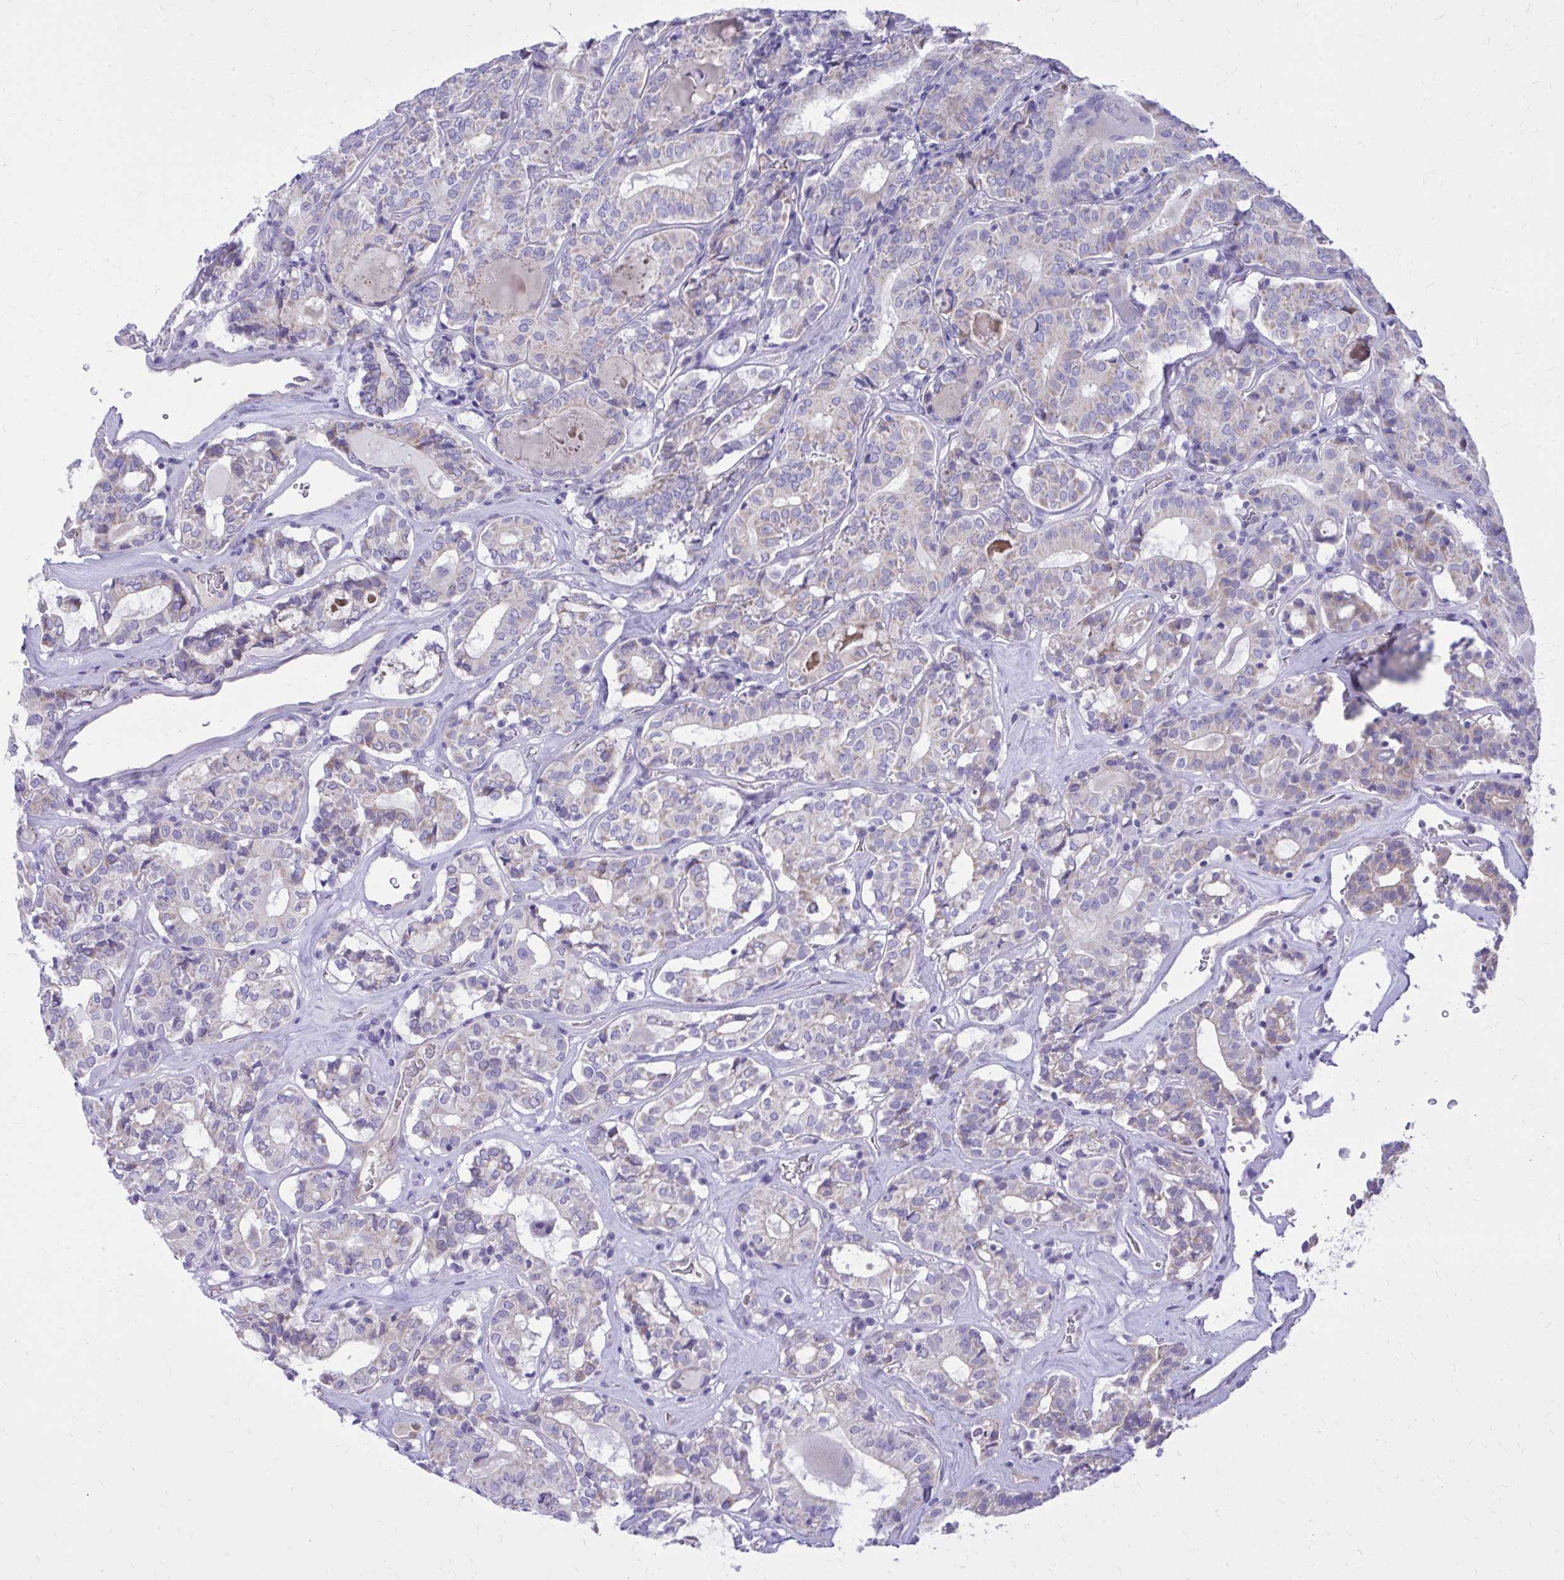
{"staining": {"intensity": "negative", "quantity": "none", "location": "none"}, "tissue": "thyroid cancer", "cell_type": "Tumor cells", "image_type": "cancer", "snomed": [{"axis": "morphology", "description": "Papillary adenocarcinoma, NOS"}, {"axis": "topography", "description": "Thyroid gland"}], "caption": "A high-resolution micrograph shows immunohistochemistry staining of thyroid cancer, which exhibits no significant expression in tumor cells. (DAB (3,3'-diaminobenzidine) immunohistochemistry, high magnification).", "gene": "NNMT", "patient": {"sex": "female", "age": 72}}